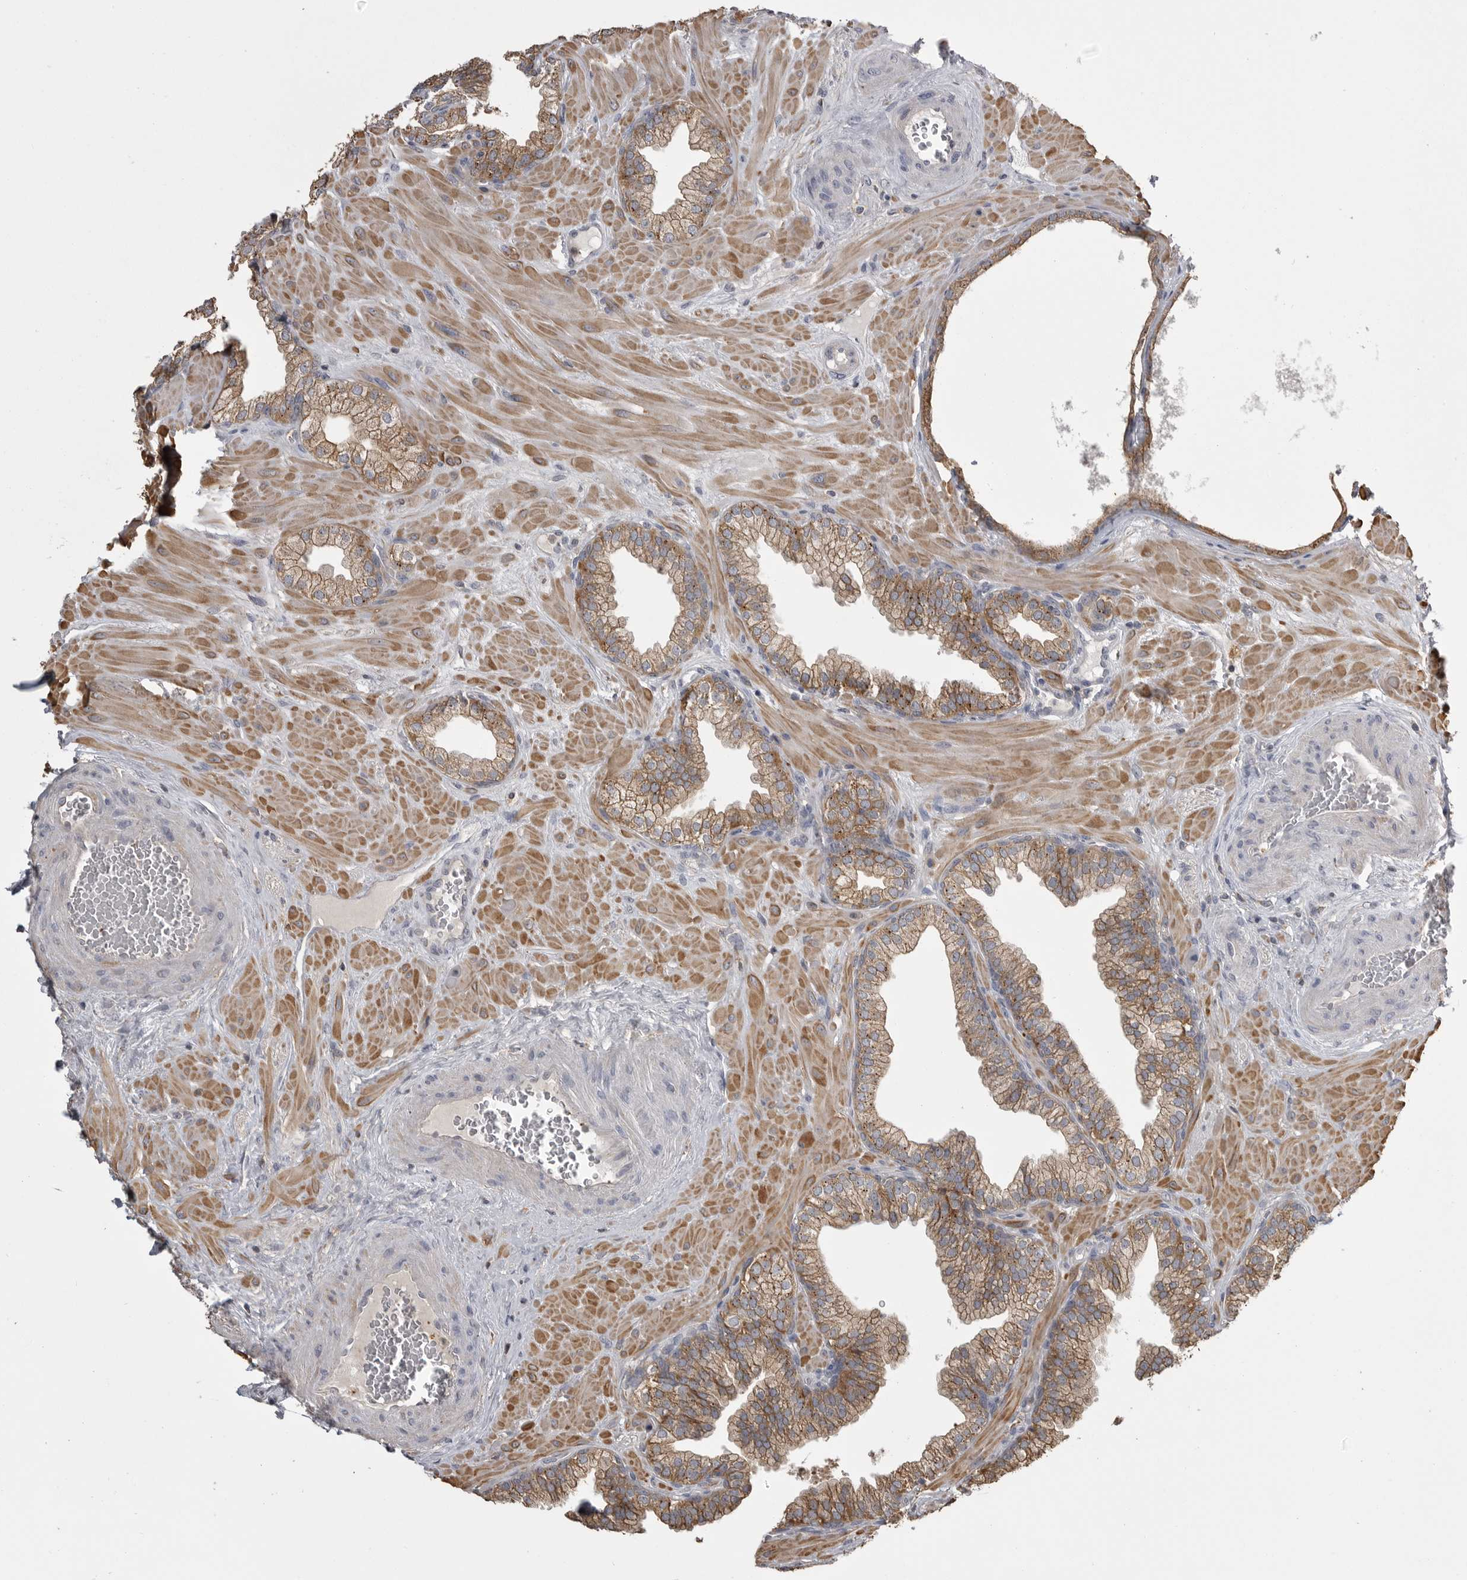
{"staining": {"intensity": "moderate", "quantity": ">75%", "location": "cytoplasmic/membranous"}, "tissue": "prostate", "cell_type": "Glandular cells", "image_type": "normal", "snomed": [{"axis": "morphology", "description": "Normal tissue, NOS"}, {"axis": "morphology", "description": "Urothelial carcinoma, Low grade"}, {"axis": "topography", "description": "Urinary bladder"}, {"axis": "topography", "description": "Prostate"}], "caption": "Moderate cytoplasmic/membranous protein positivity is seen in approximately >75% of glandular cells in prostate.", "gene": "CMTM6", "patient": {"sex": "male", "age": 60}}